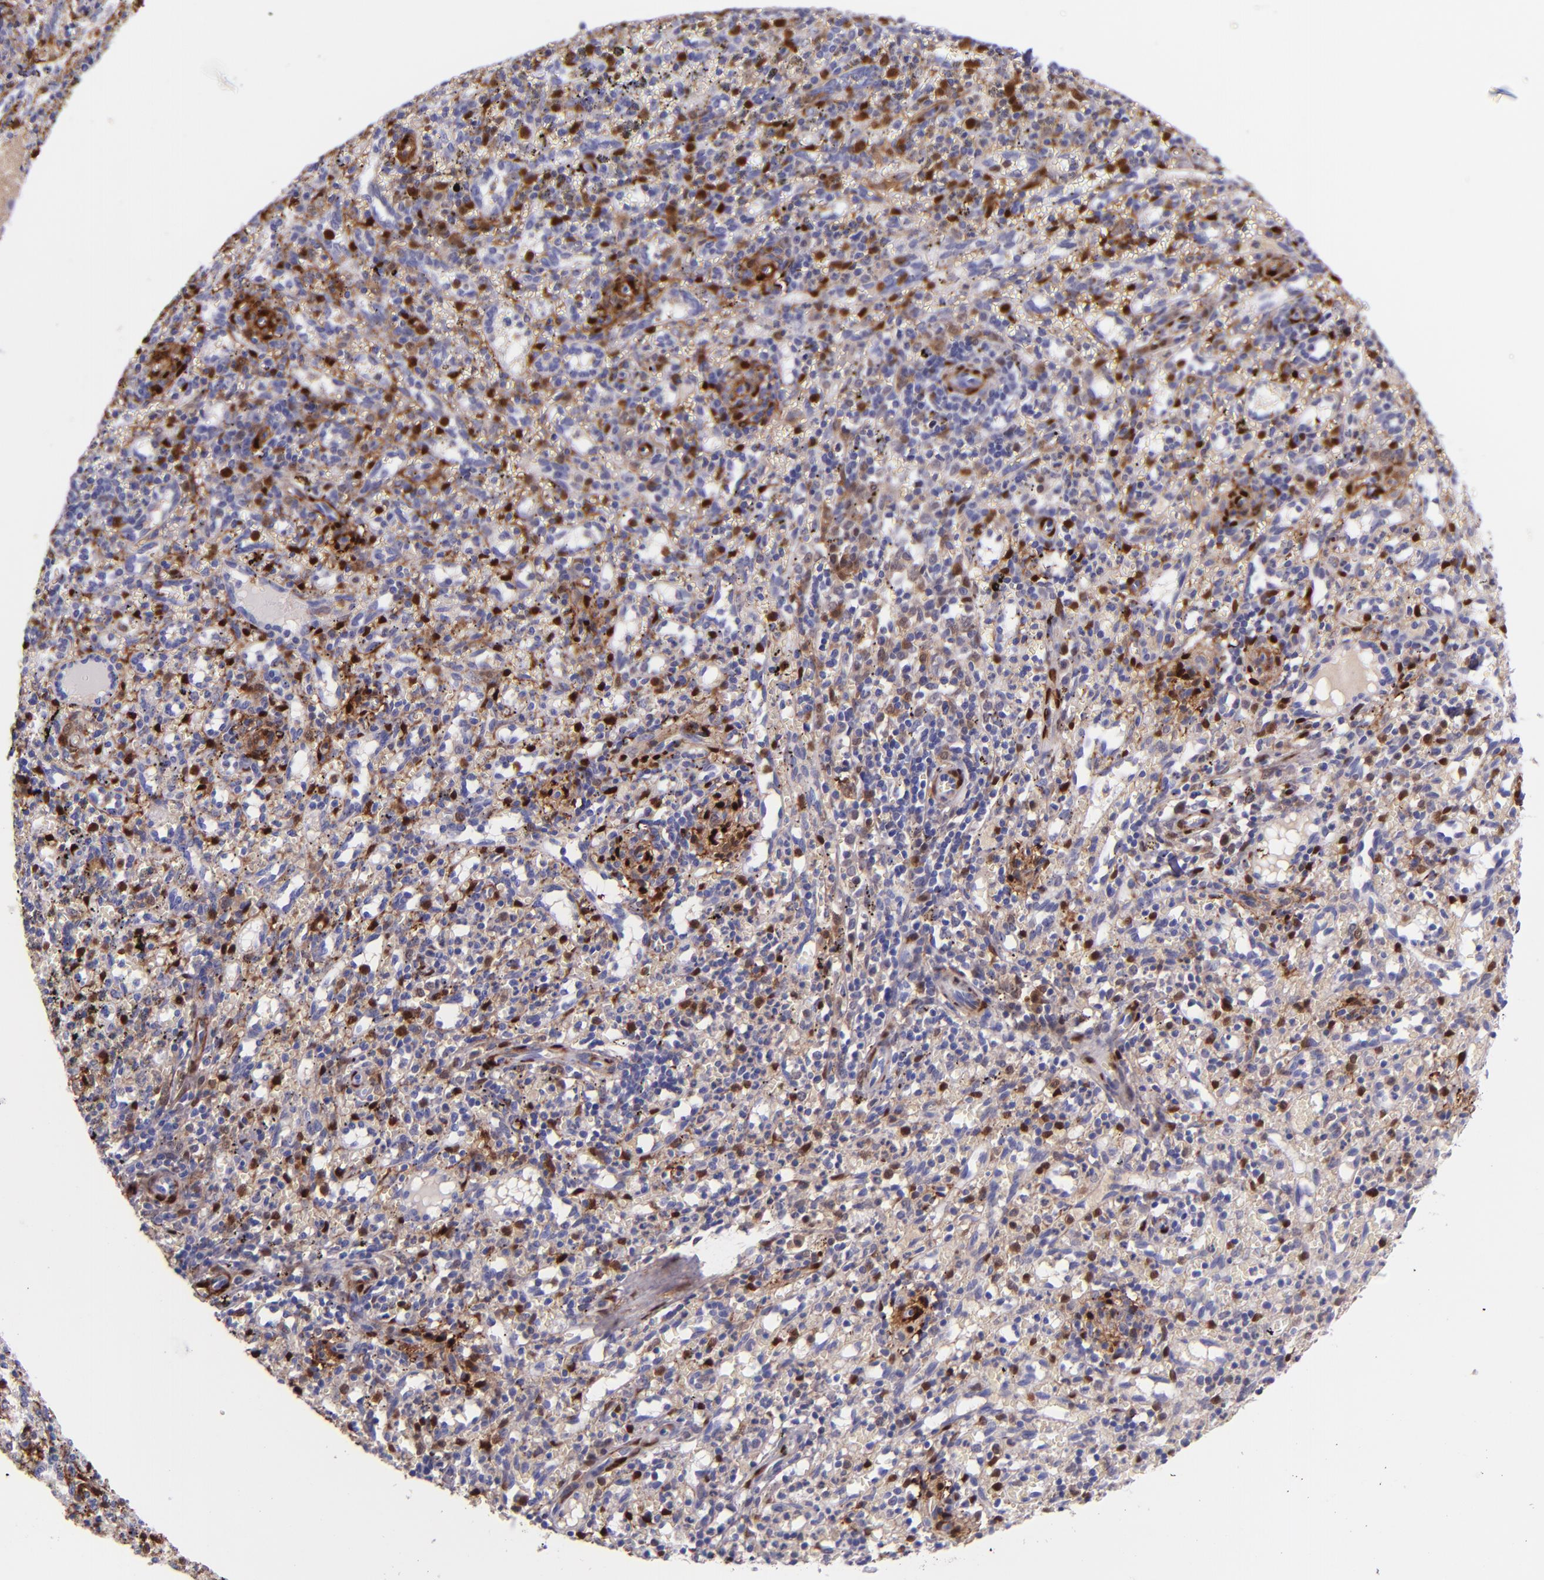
{"staining": {"intensity": "strong", "quantity": "<25%", "location": "cytoplasmic/membranous"}, "tissue": "spleen", "cell_type": "Cells in red pulp", "image_type": "normal", "snomed": [{"axis": "morphology", "description": "Normal tissue, NOS"}, {"axis": "topography", "description": "Spleen"}], "caption": "The micrograph demonstrates a brown stain indicating the presence of a protein in the cytoplasmic/membranous of cells in red pulp in spleen.", "gene": "LGALS1", "patient": {"sex": "female", "age": 10}}